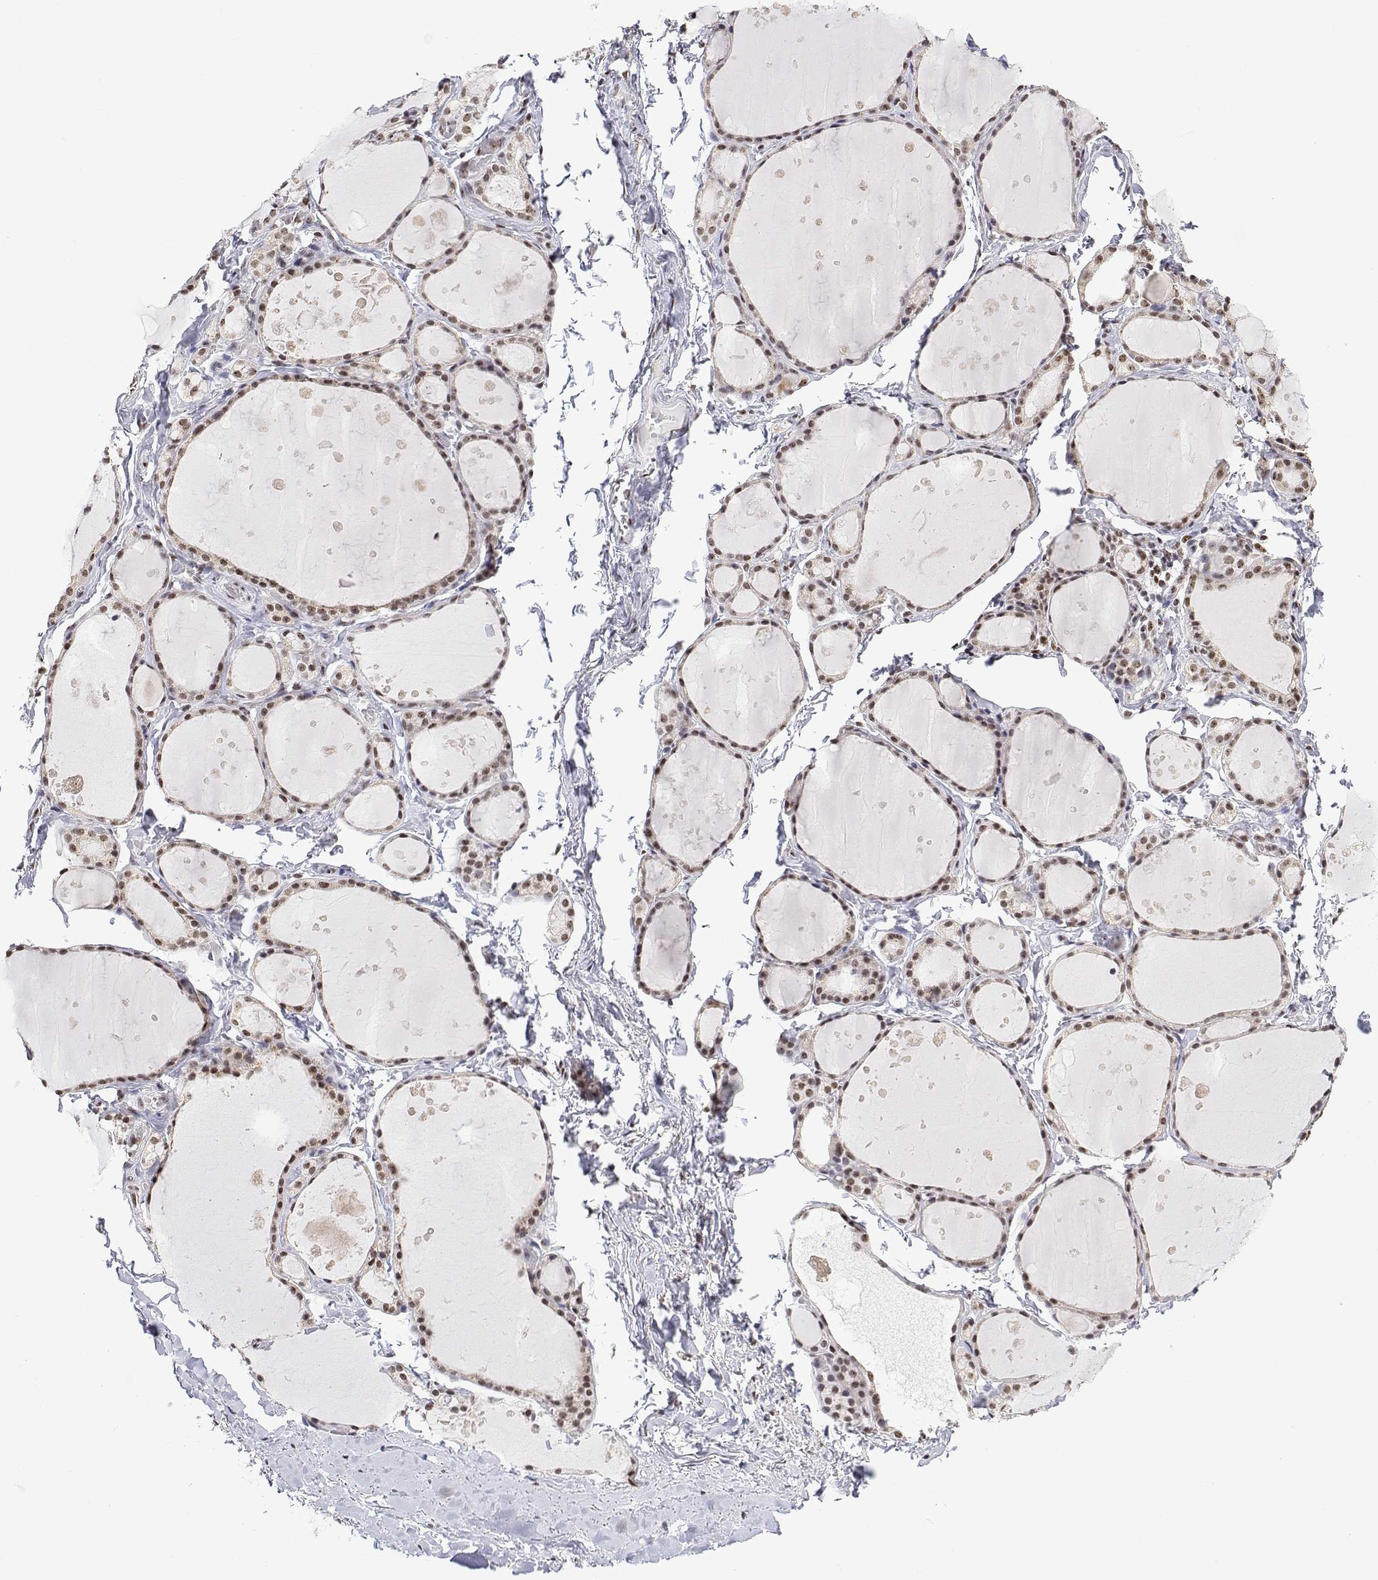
{"staining": {"intensity": "moderate", "quantity": "25%-75%", "location": "nuclear"}, "tissue": "thyroid gland", "cell_type": "Glandular cells", "image_type": "normal", "snomed": [{"axis": "morphology", "description": "Normal tissue, NOS"}, {"axis": "topography", "description": "Thyroid gland"}], "caption": "Immunohistochemistry (DAB) staining of normal thyroid gland displays moderate nuclear protein expression in about 25%-75% of glandular cells. Immunohistochemistry (ihc) stains the protein in brown and the nuclei are stained blue.", "gene": "ADAR", "patient": {"sex": "male", "age": 68}}